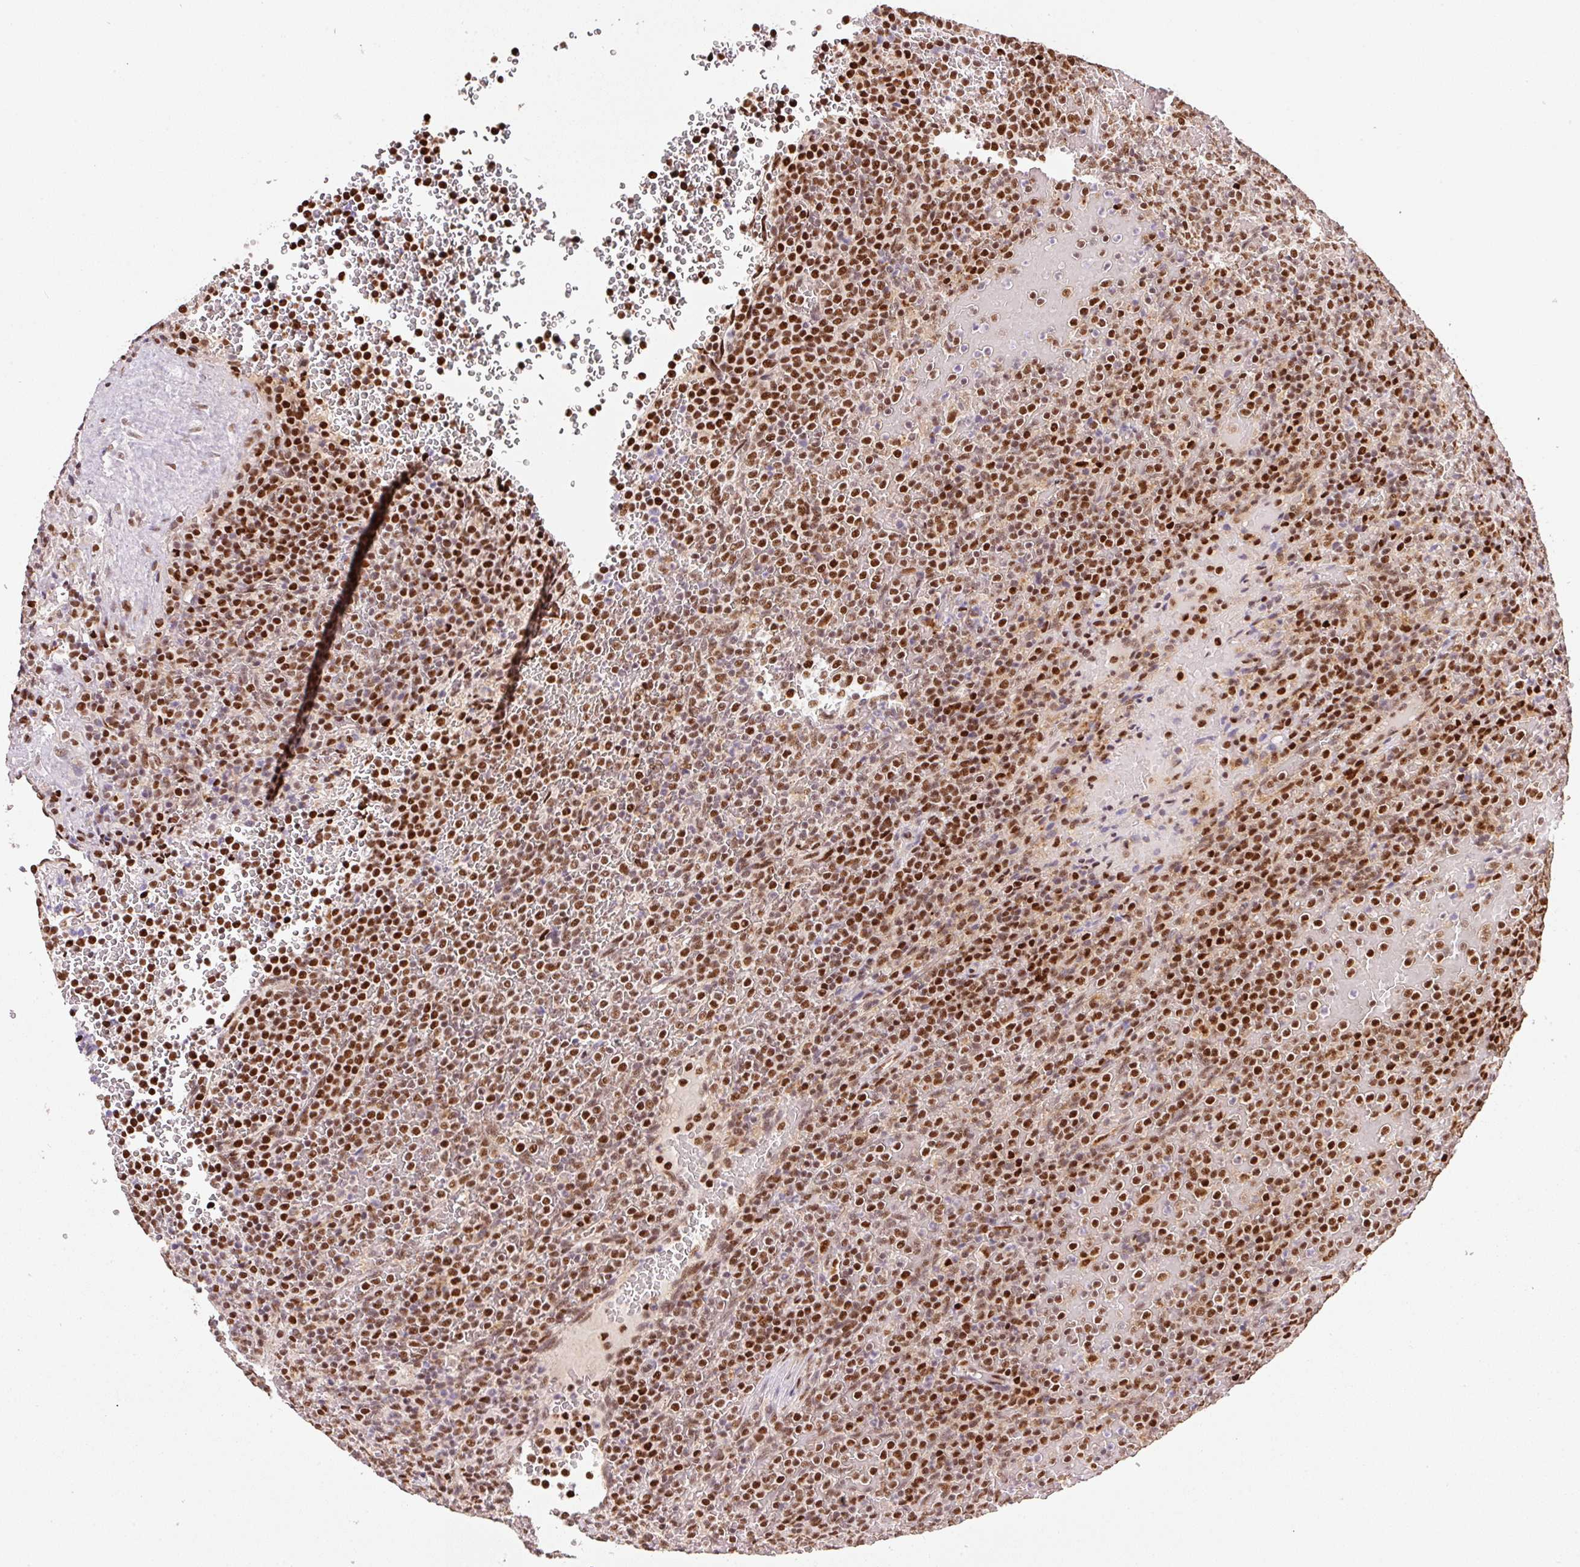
{"staining": {"intensity": "strong", "quantity": ">75%", "location": "nuclear"}, "tissue": "lymphoma", "cell_type": "Tumor cells", "image_type": "cancer", "snomed": [{"axis": "morphology", "description": "Malignant lymphoma, non-Hodgkin's type, Low grade"}, {"axis": "topography", "description": "Spleen"}], "caption": "IHC micrograph of neoplastic tissue: human low-grade malignant lymphoma, non-Hodgkin's type stained using immunohistochemistry exhibits high levels of strong protein expression localized specifically in the nuclear of tumor cells, appearing as a nuclear brown color.", "gene": "GPR139", "patient": {"sex": "male", "age": 60}}